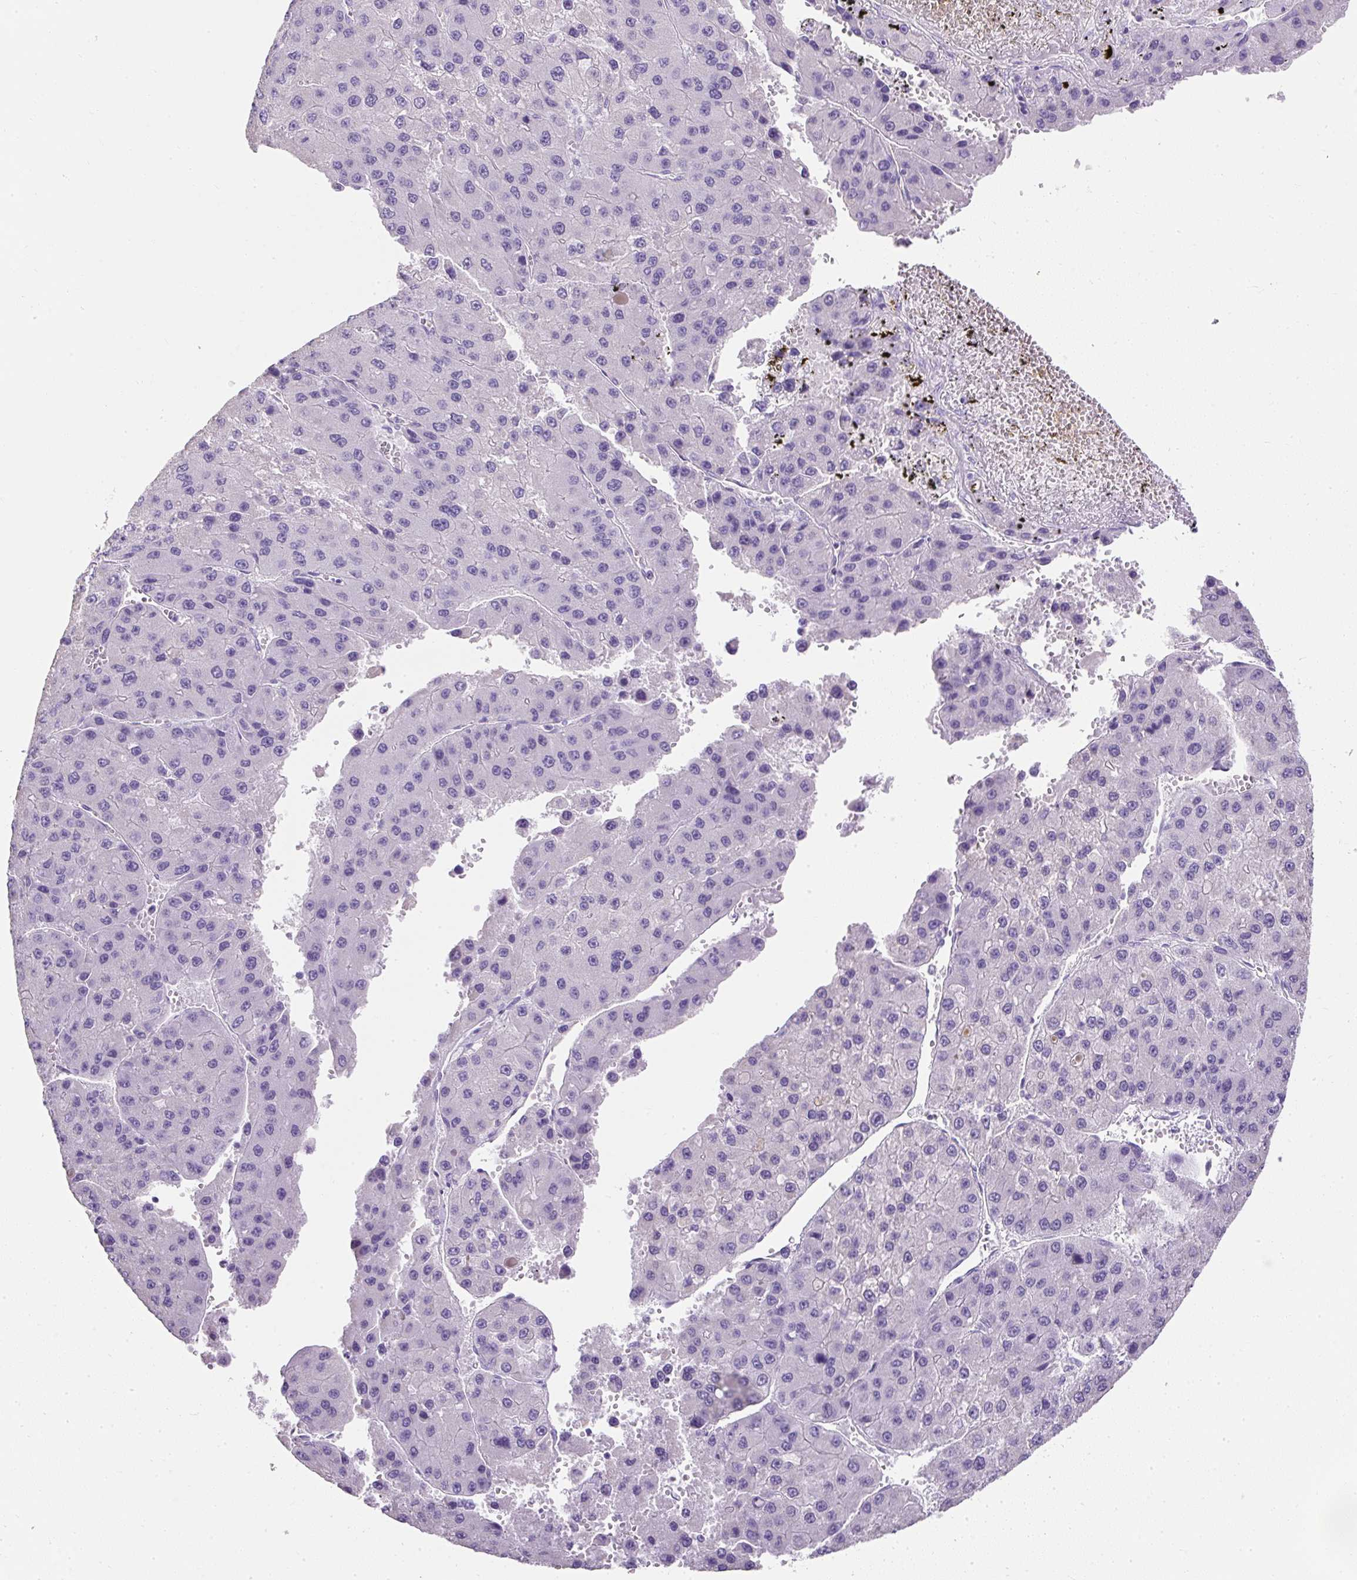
{"staining": {"intensity": "negative", "quantity": "none", "location": "none"}, "tissue": "liver cancer", "cell_type": "Tumor cells", "image_type": "cancer", "snomed": [{"axis": "morphology", "description": "Carcinoma, Hepatocellular, NOS"}, {"axis": "topography", "description": "Liver"}], "caption": "Immunohistochemical staining of liver cancer exhibits no significant staining in tumor cells.", "gene": "C2CD4C", "patient": {"sex": "female", "age": 73}}